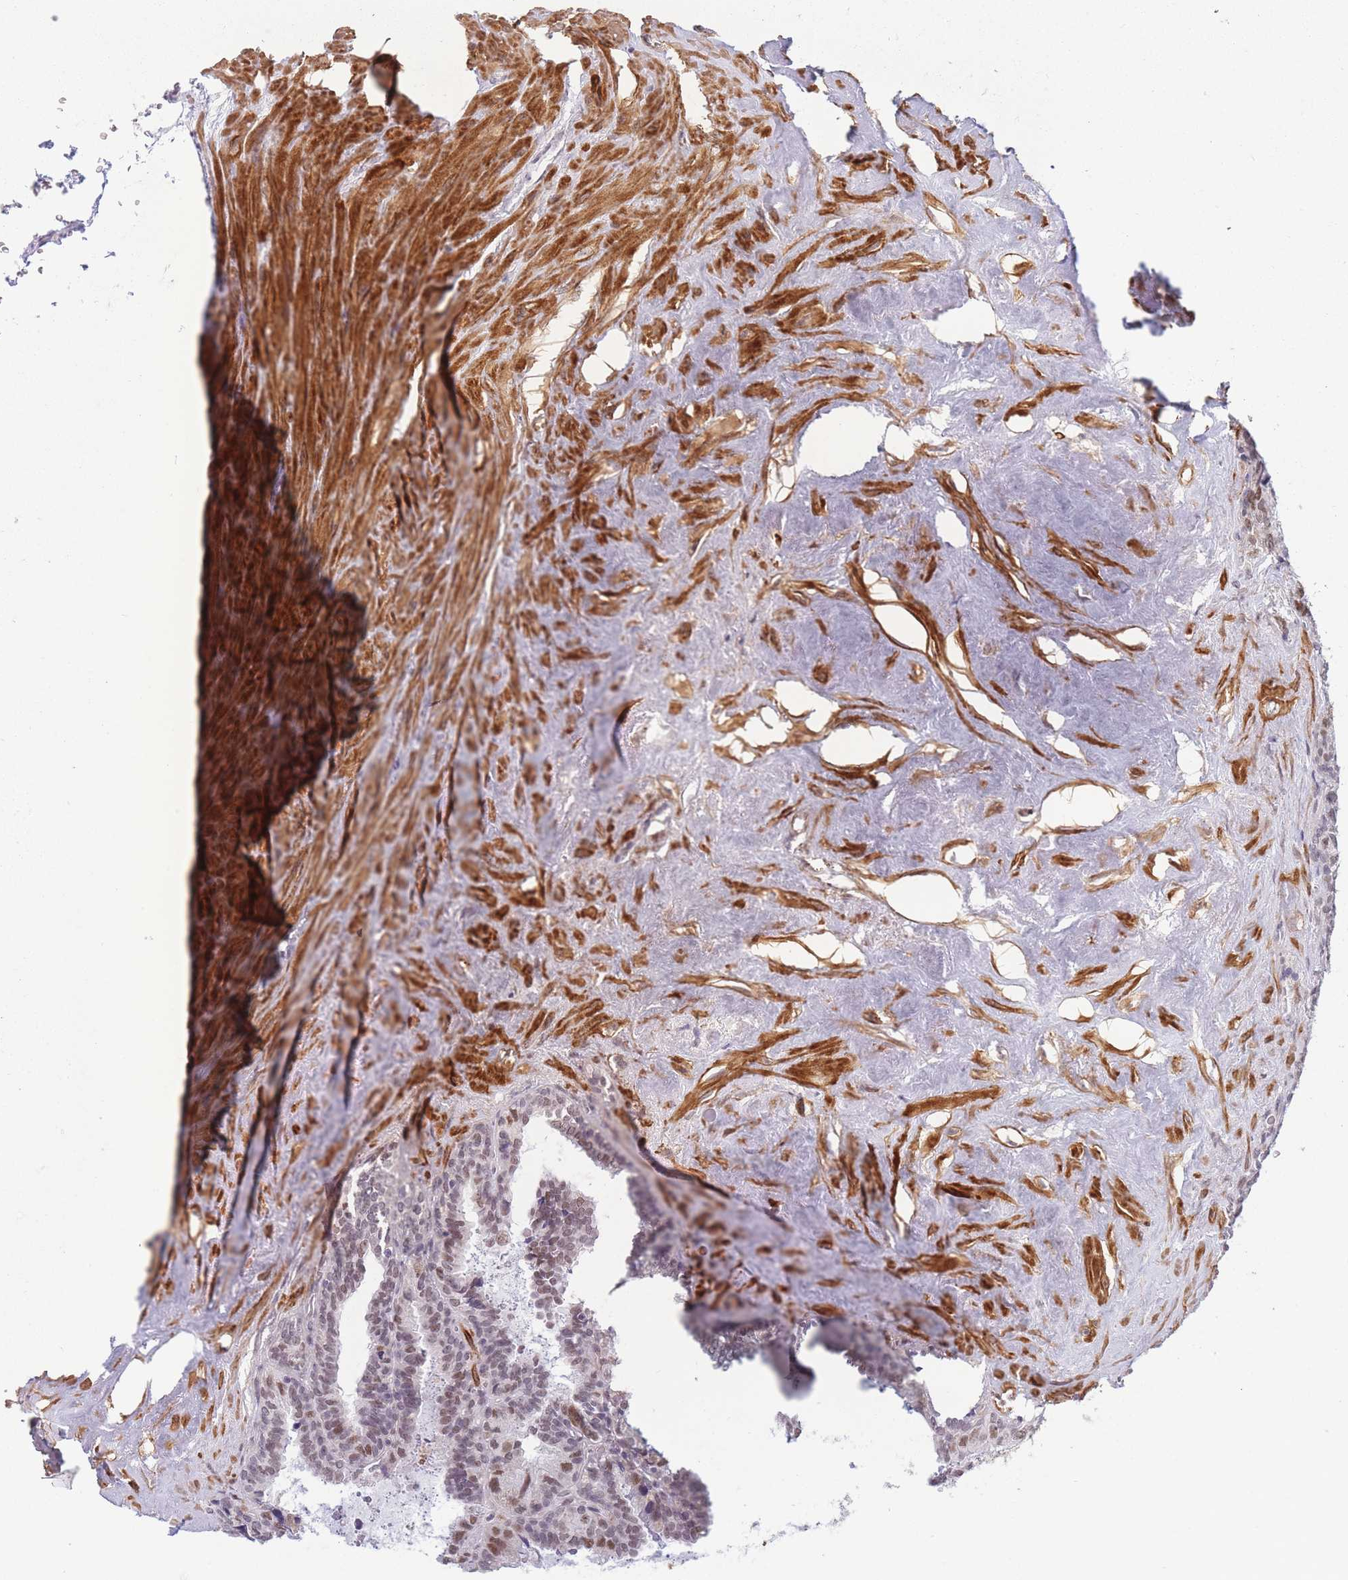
{"staining": {"intensity": "moderate", "quantity": ">75%", "location": "nuclear"}, "tissue": "seminal vesicle", "cell_type": "Glandular cells", "image_type": "normal", "snomed": [{"axis": "morphology", "description": "Normal tissue, NOS"}, {"axis": "topography", "description": "Seminal veicle"}], "caption": "Immunohistochemistry (IHC) histopathology image of normal human seminal vesicle stained for a protein (brown), which shows medium levels of moderate nuclear positivity in approximately >75% of glandular cells.", "gene": "SIN3B", "patient": {"sex": "male", "age": 68}}